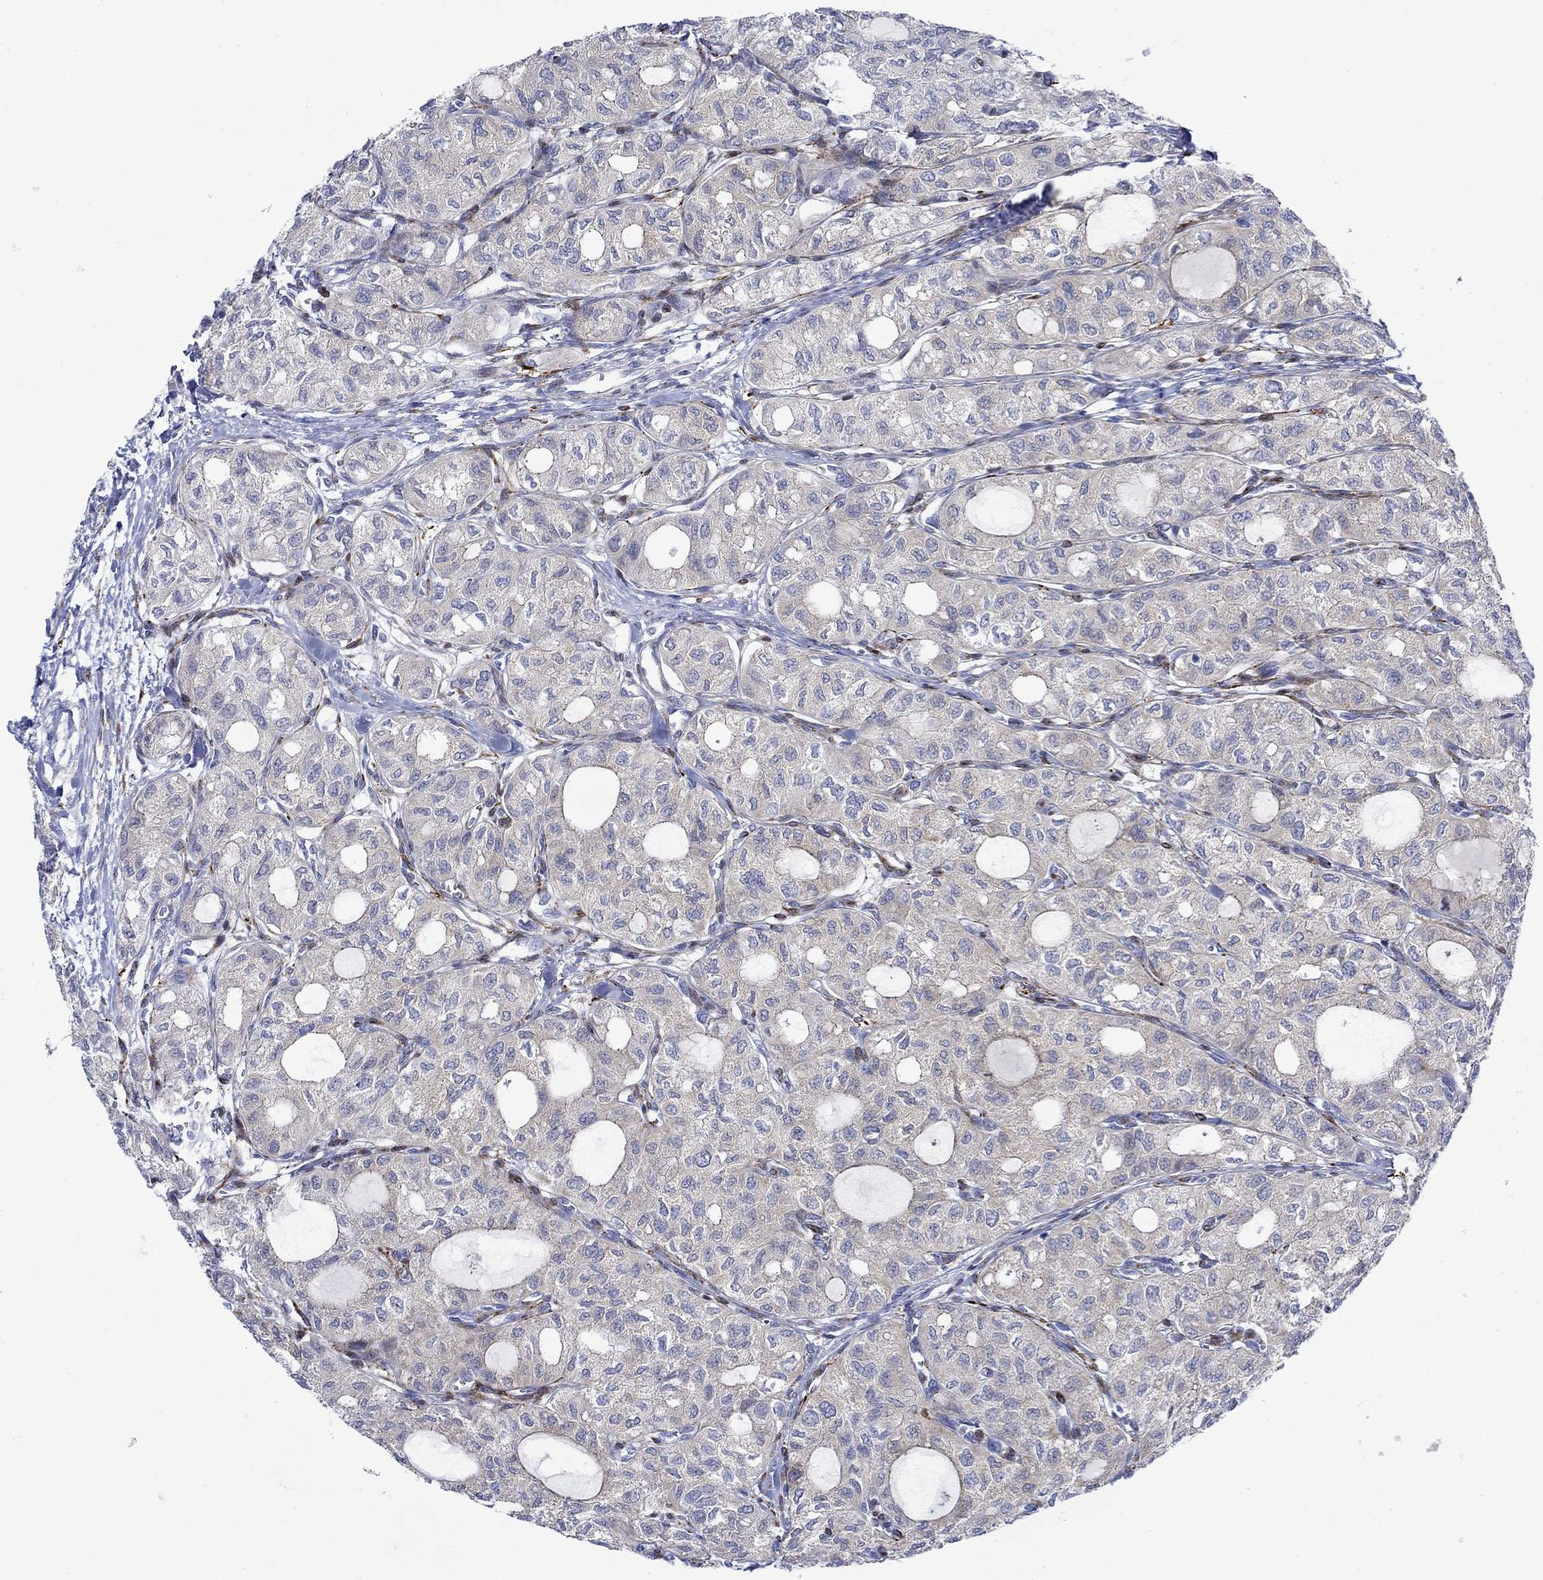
{"staining": {"intensity": "negative", "quantity": "none", "location": "none"}, "tissue": "thyroid cancer", "cell_type": "Tumor cells", "image_type": "cancer", "snomed": [{"axis": "morphology", "description": "Follicular adenoma carcinoma, NOS"}, {"axis": "topography", "description": "Thyroid gland"}], "caption": "A histopathology image of human thyroid follicular adenoma carcinoma is negative for staining in tumor cells.", "gene": "KSR2", "patient": {"sex": "male", "age": 75}}